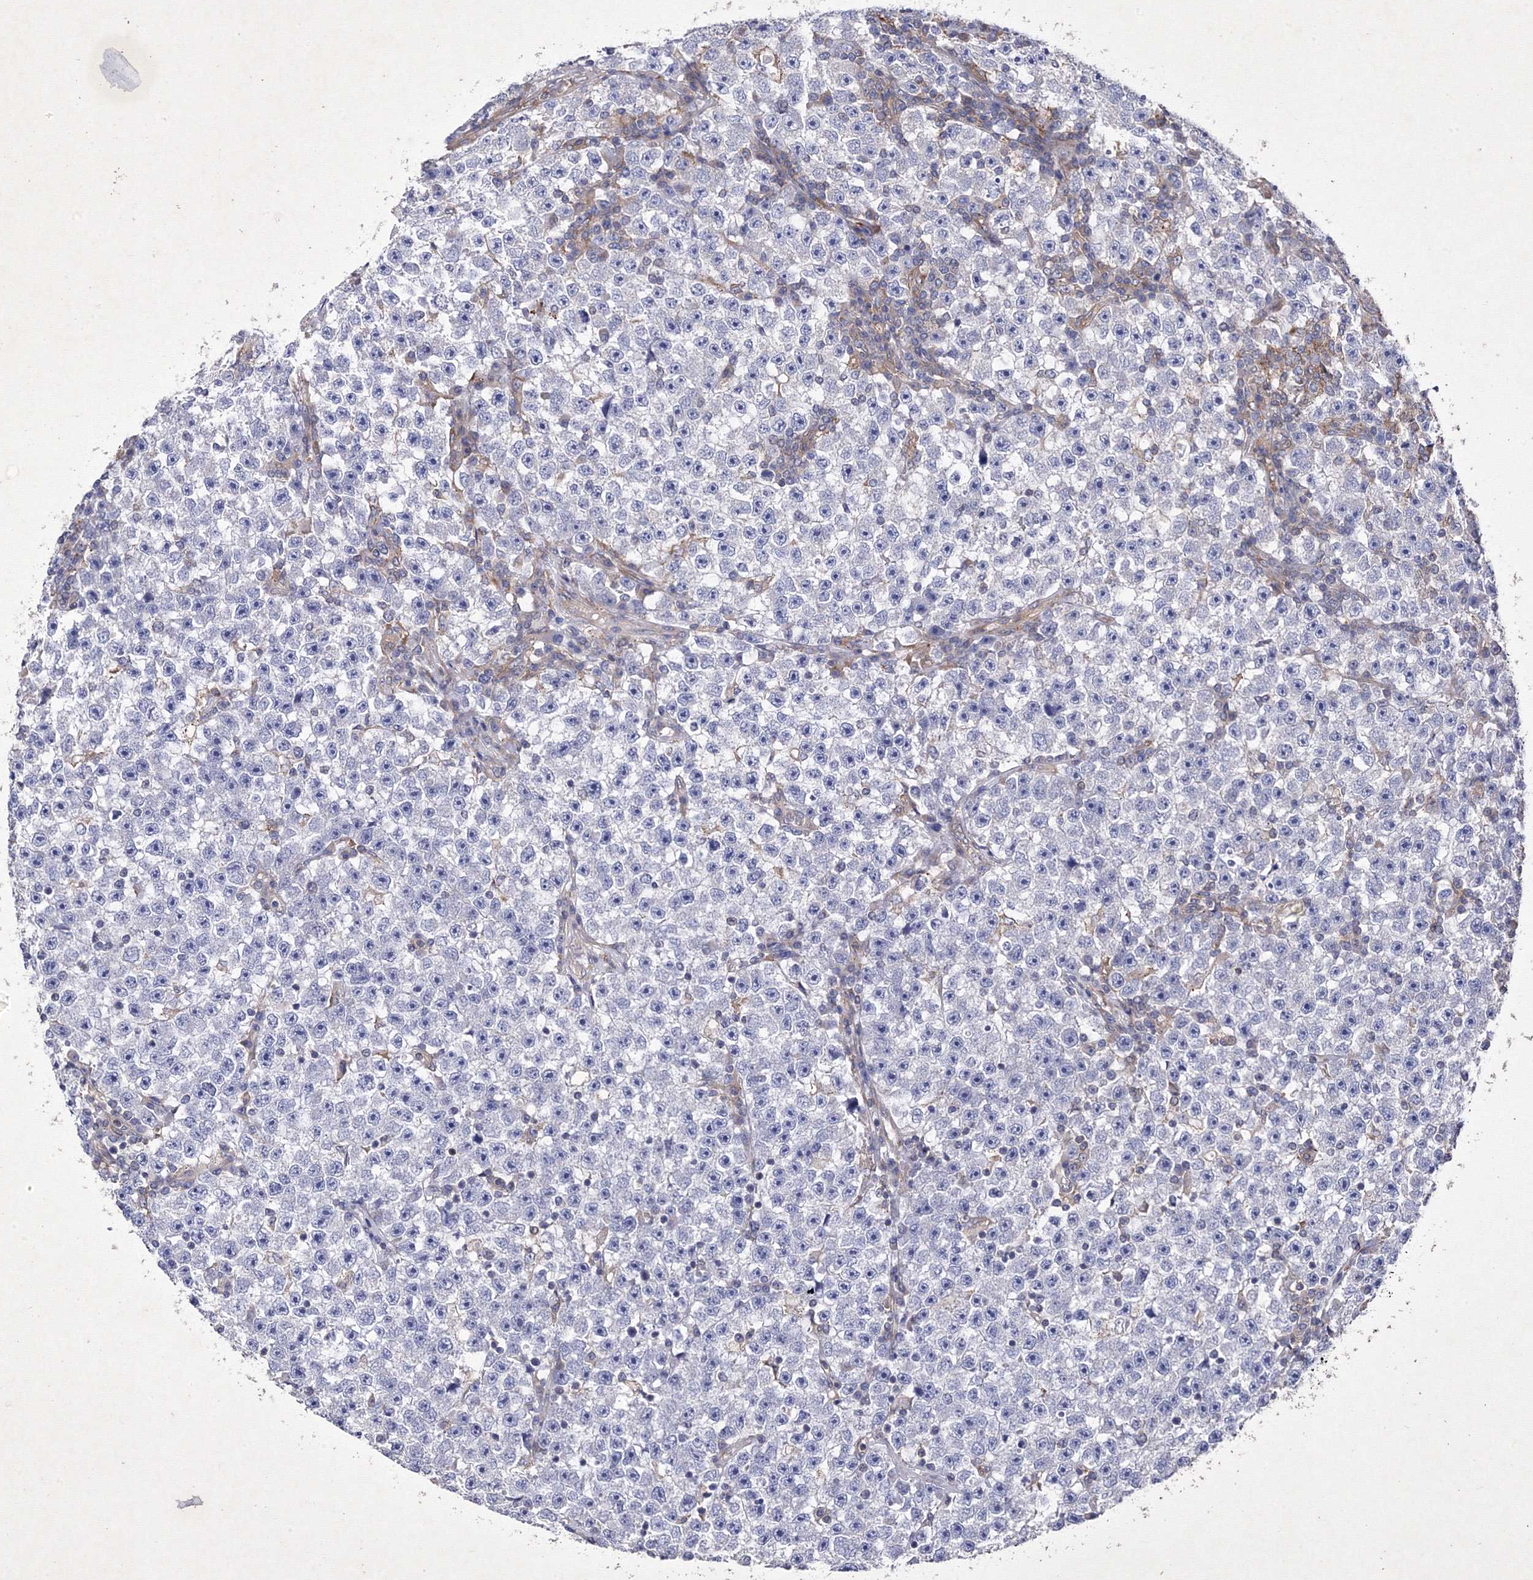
{"staining": {"intensity": "negative", "quantity": "none", "location": "none"}, "tissue": "testis cancer", "cell_type": "Tumor cells", "image_type": "cancer", "snomed": [{"axis": "morphology", "description": "Seminoma, NOS"}, {"axis": "topography", "description": "Testis"}], "caption": "Immunohistochemistry of seminoma (testis) reveals no expression in tumor cells.", "gene": "SNX18", "patient": {"sex": "male", "age": 22}}